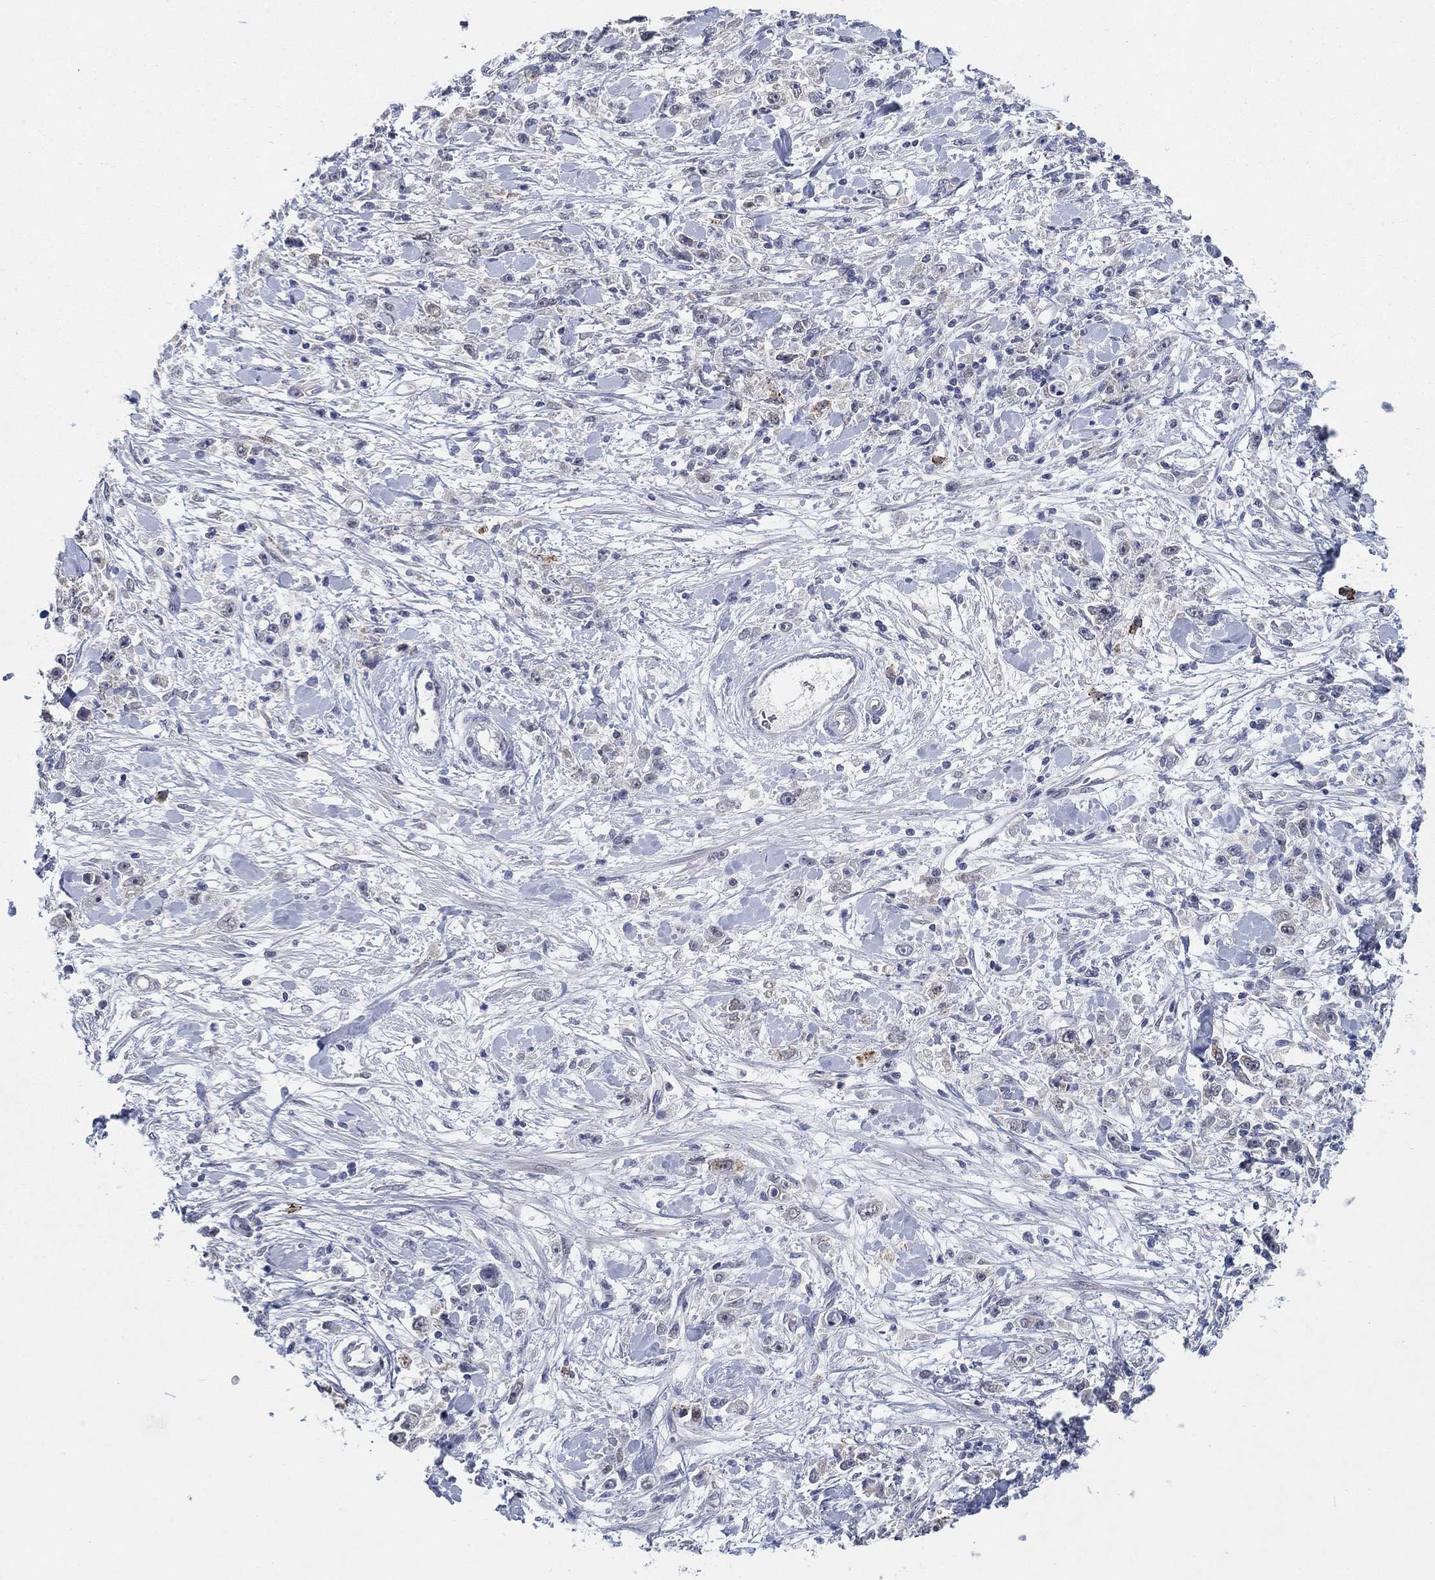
{"staining": {"intensity": "negative", "quantity": "none", "location": "none"}, "tissue": "stomach cancer", "cell_type": "Tumor cells", "image_type": "cancer", "snomed": [{"axis": "morphology", "description": "Adenocarcinoma, NOS"}, {"axis": "topography", "description": "Stomach"}], "caption": "Stomach adenocarcinoma was stained to show a protein in brown. There is no significant staining in tumor cells.", "gene": "SDC1", "patient": {"sex": "female", "age": 59}}